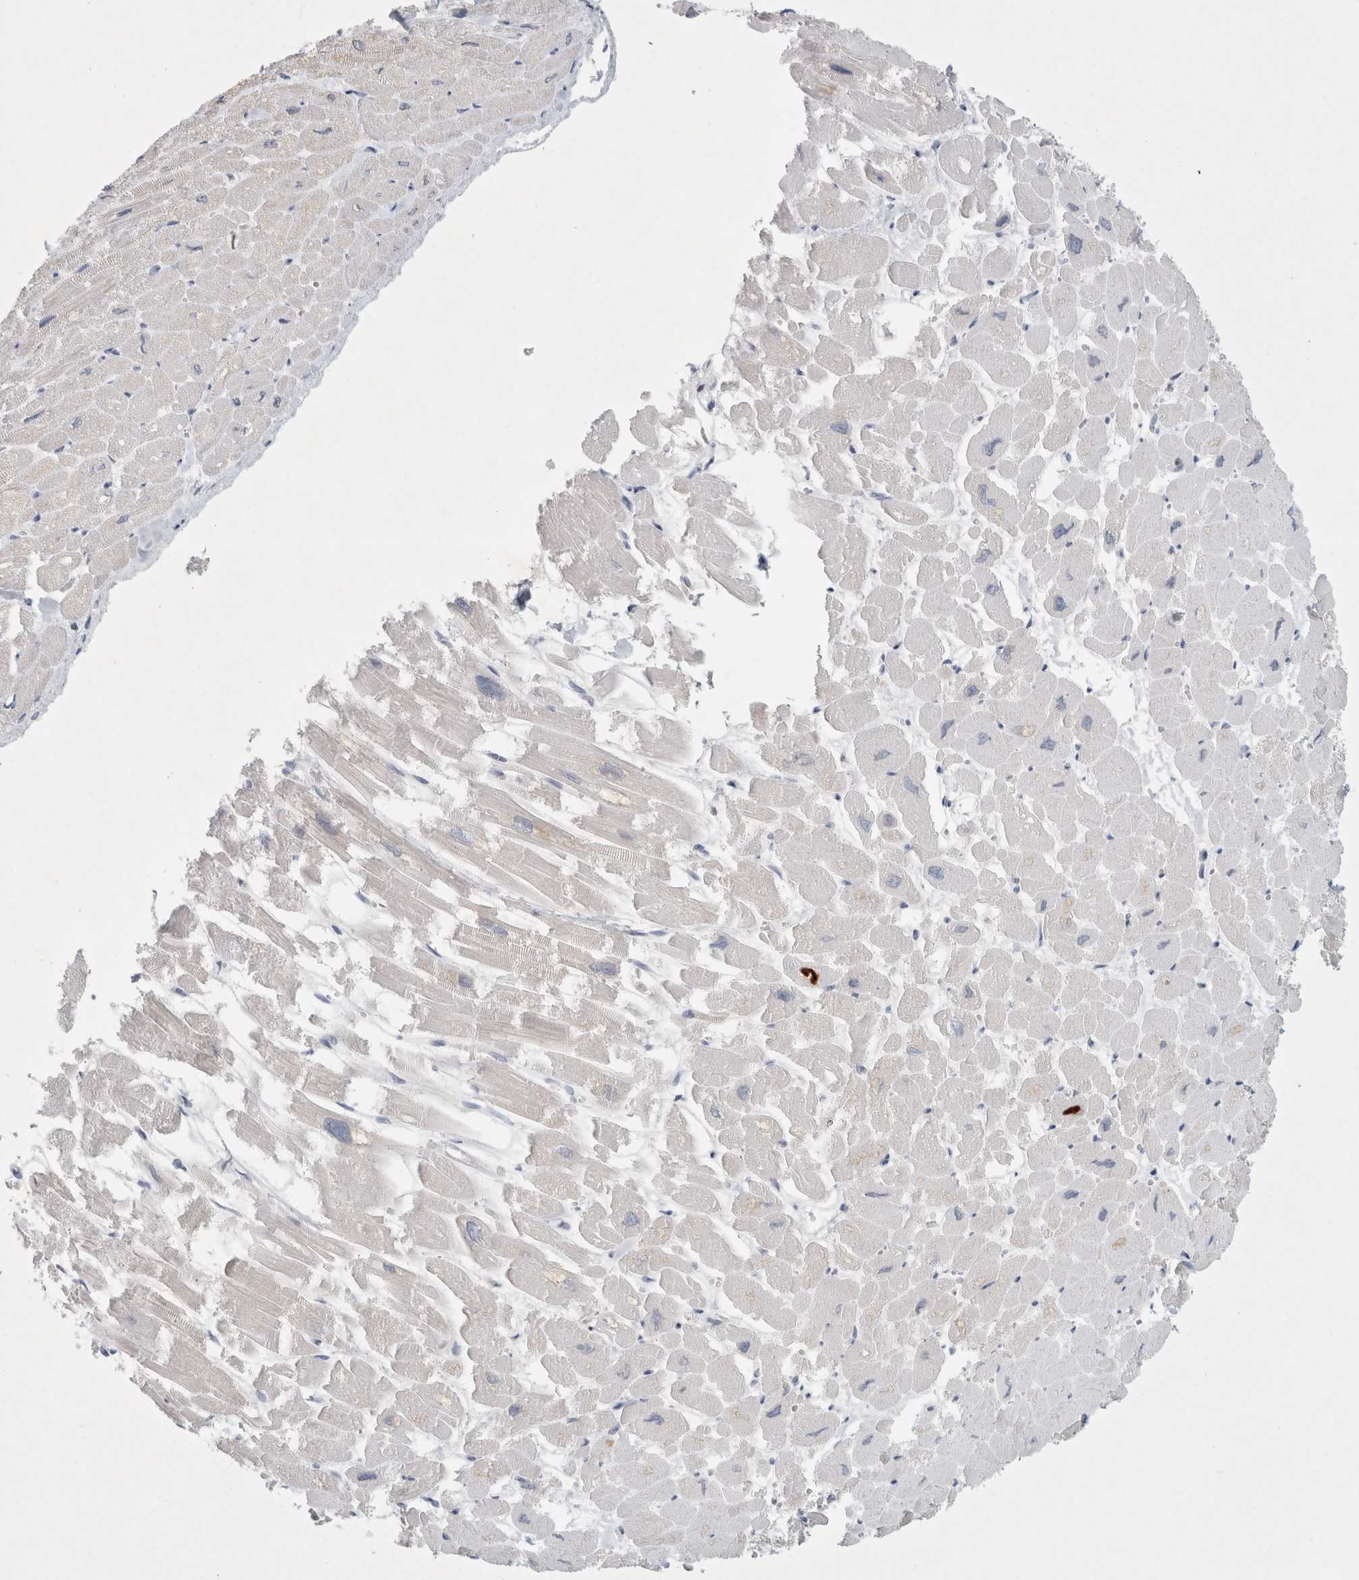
{"staining": {"intensity": "moderate", "quantity": "25%-75%", "location": "cytoplasmic/membranous"}, "tissue": "heart muscle", "cell_type": "Cardiomyocytes", "image_type": "normal", "snomed": [{"axis": "morphology", "description": "Normal tissue, NOS"}, {"axis": "topography", "description": "Heart"}], "caption": "A brown stain labels moderate cytoplasmic/membranous positivity of a protein in cardiomyocytes of normal human heart muscle. The protein of interest is stained brown, and the nuclei are stained in blue (DAB (3,3'-diaminobenzidine) IHC with brightfield microscopy, high magnification).", "gene": "NIPA1", "patient": {"sex": "male", "age": 54}}